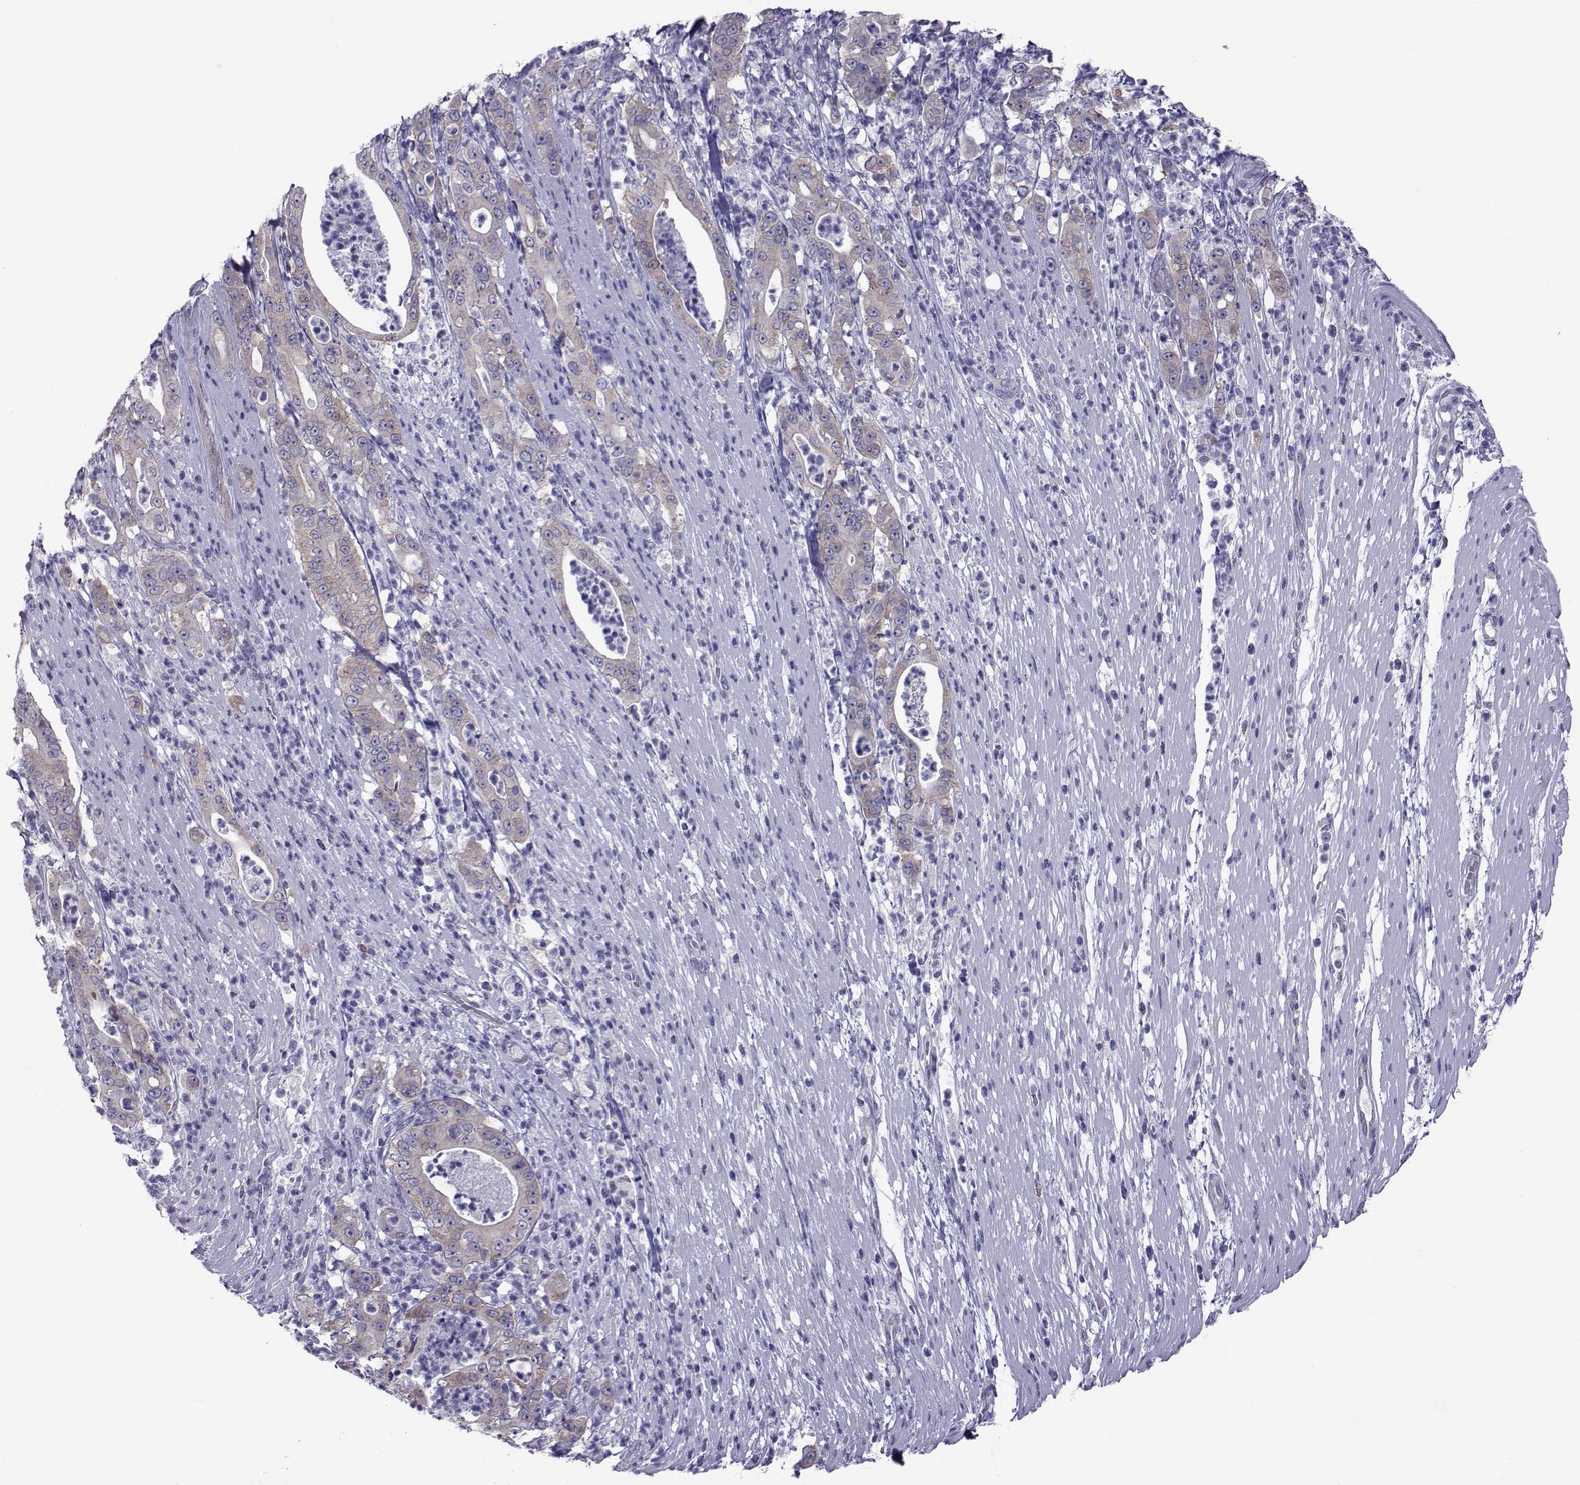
{"staining": {"intensity": "moderate", "quantity": "25%-75%", "location": "cytoplasmic/membranous"}, "tissue": "pancreatic cancer", "cell_type": "Tumor cells", "image_type": "cancer", "snomed": [{"axis": "morphology", "description": "Adenocarcinoma, NOS"}, {"axis": "topography", "description": "Pancreas"}], "caption": "A medium amount of moderate cytoplasmic/membranous staining is seen in approximately 25%-75% of tumor cells in pancreatic cancer (adenocarcinoma) tissue.", "gene": "COL22A1", "patient": {"sex": "male", "age": 71}}